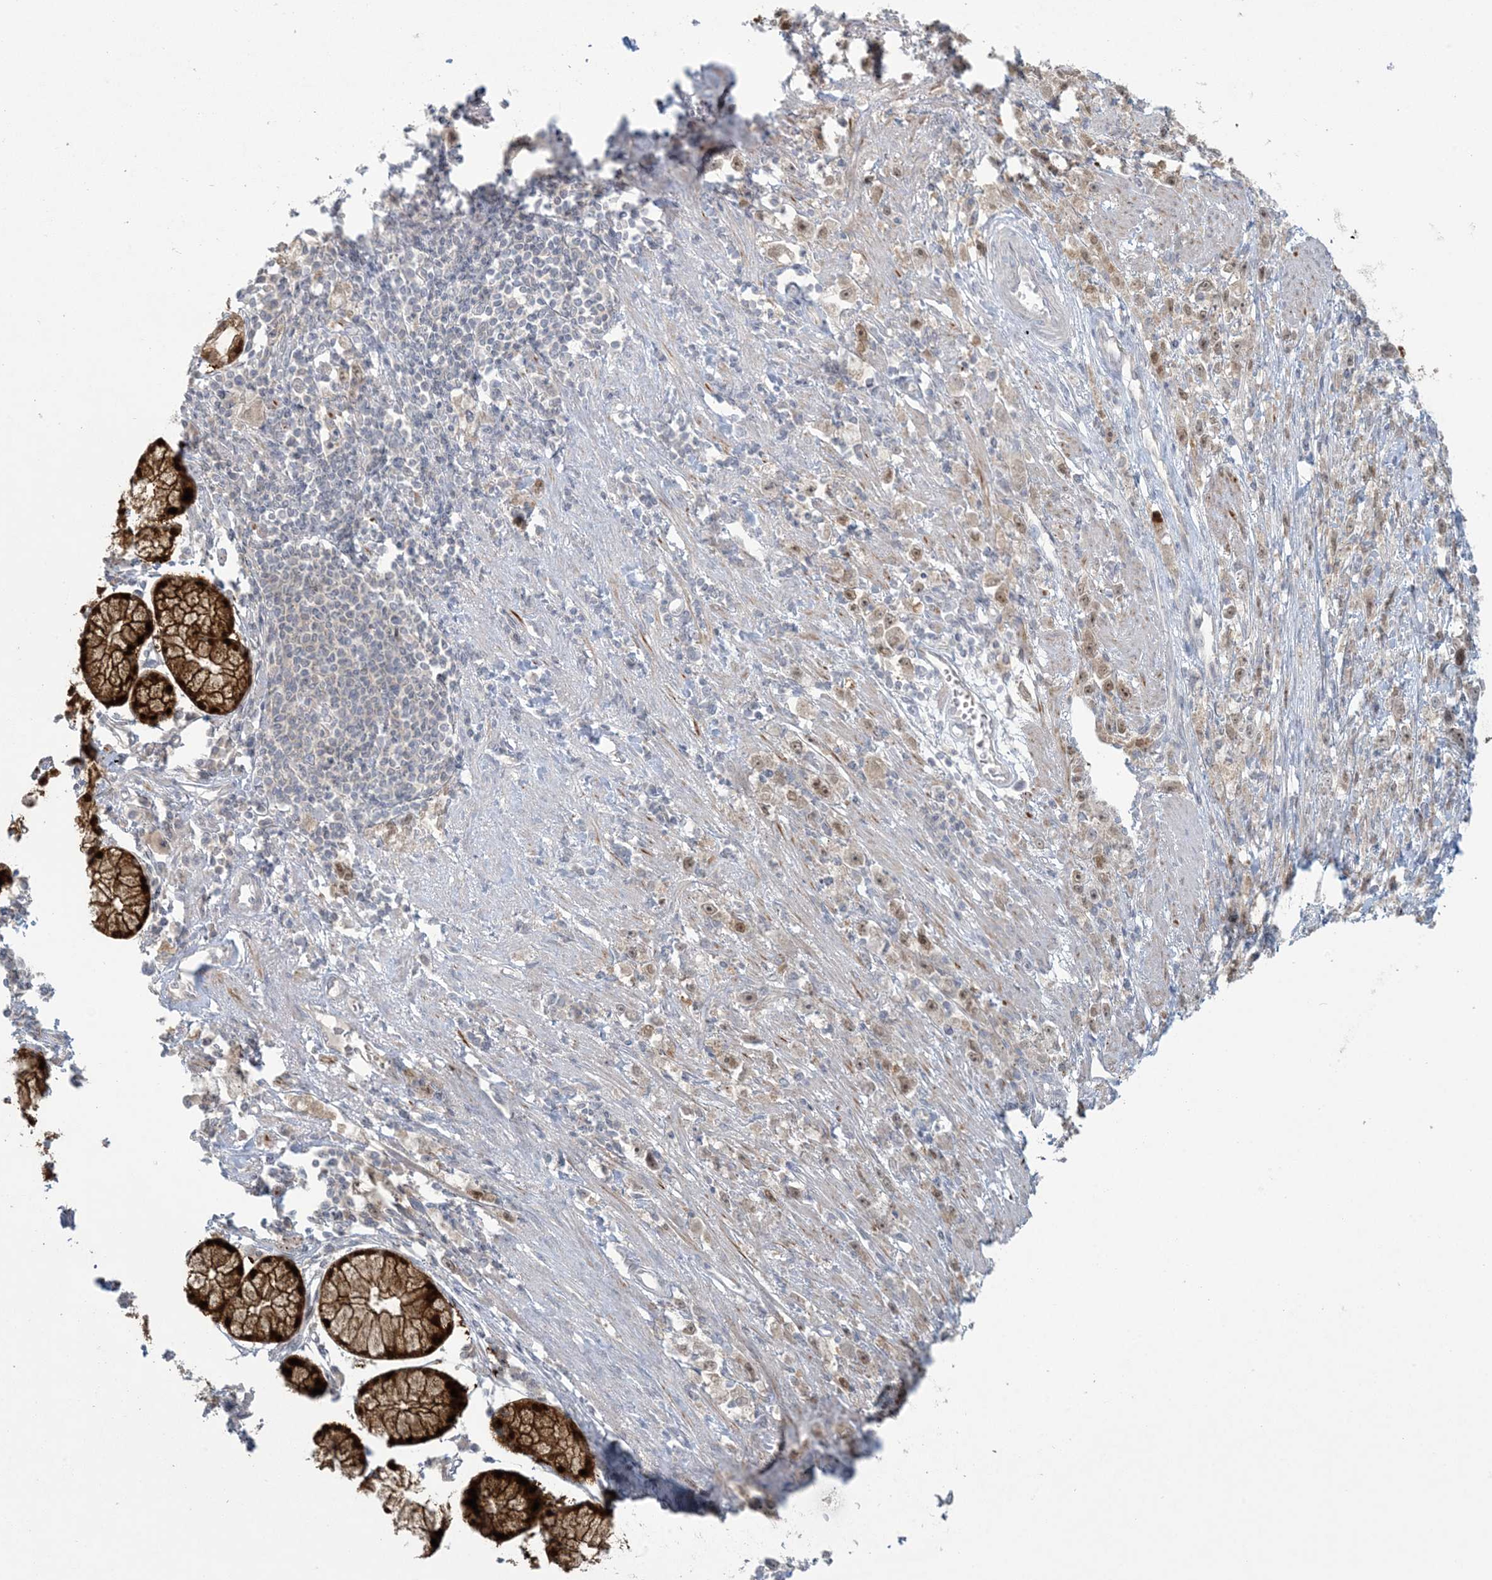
{"staining": {"intensity": "moderate", "quantity": "25%-75%", "location": "nuclear"}, "tissue": "stomach cancer", "cell_type": "Tumor cells", "image_type": "cancer", "snomed": [{"axis": "morphology", "description": "Adenocarcinoma, NOS"}, {"axis": "topography", "description": "Stomach"}], "caption": "Immunohistochemistry (IHC) of stomach adenocarcinoma reveals medium levels of moderate nuclear staining in approximately 25%-75% of tumor cells. (DAB IHC, brown staining for protein, blue staining for nuclei).", "gene": "NRBP2", "patient": {"sex": "female", "age": 59}}